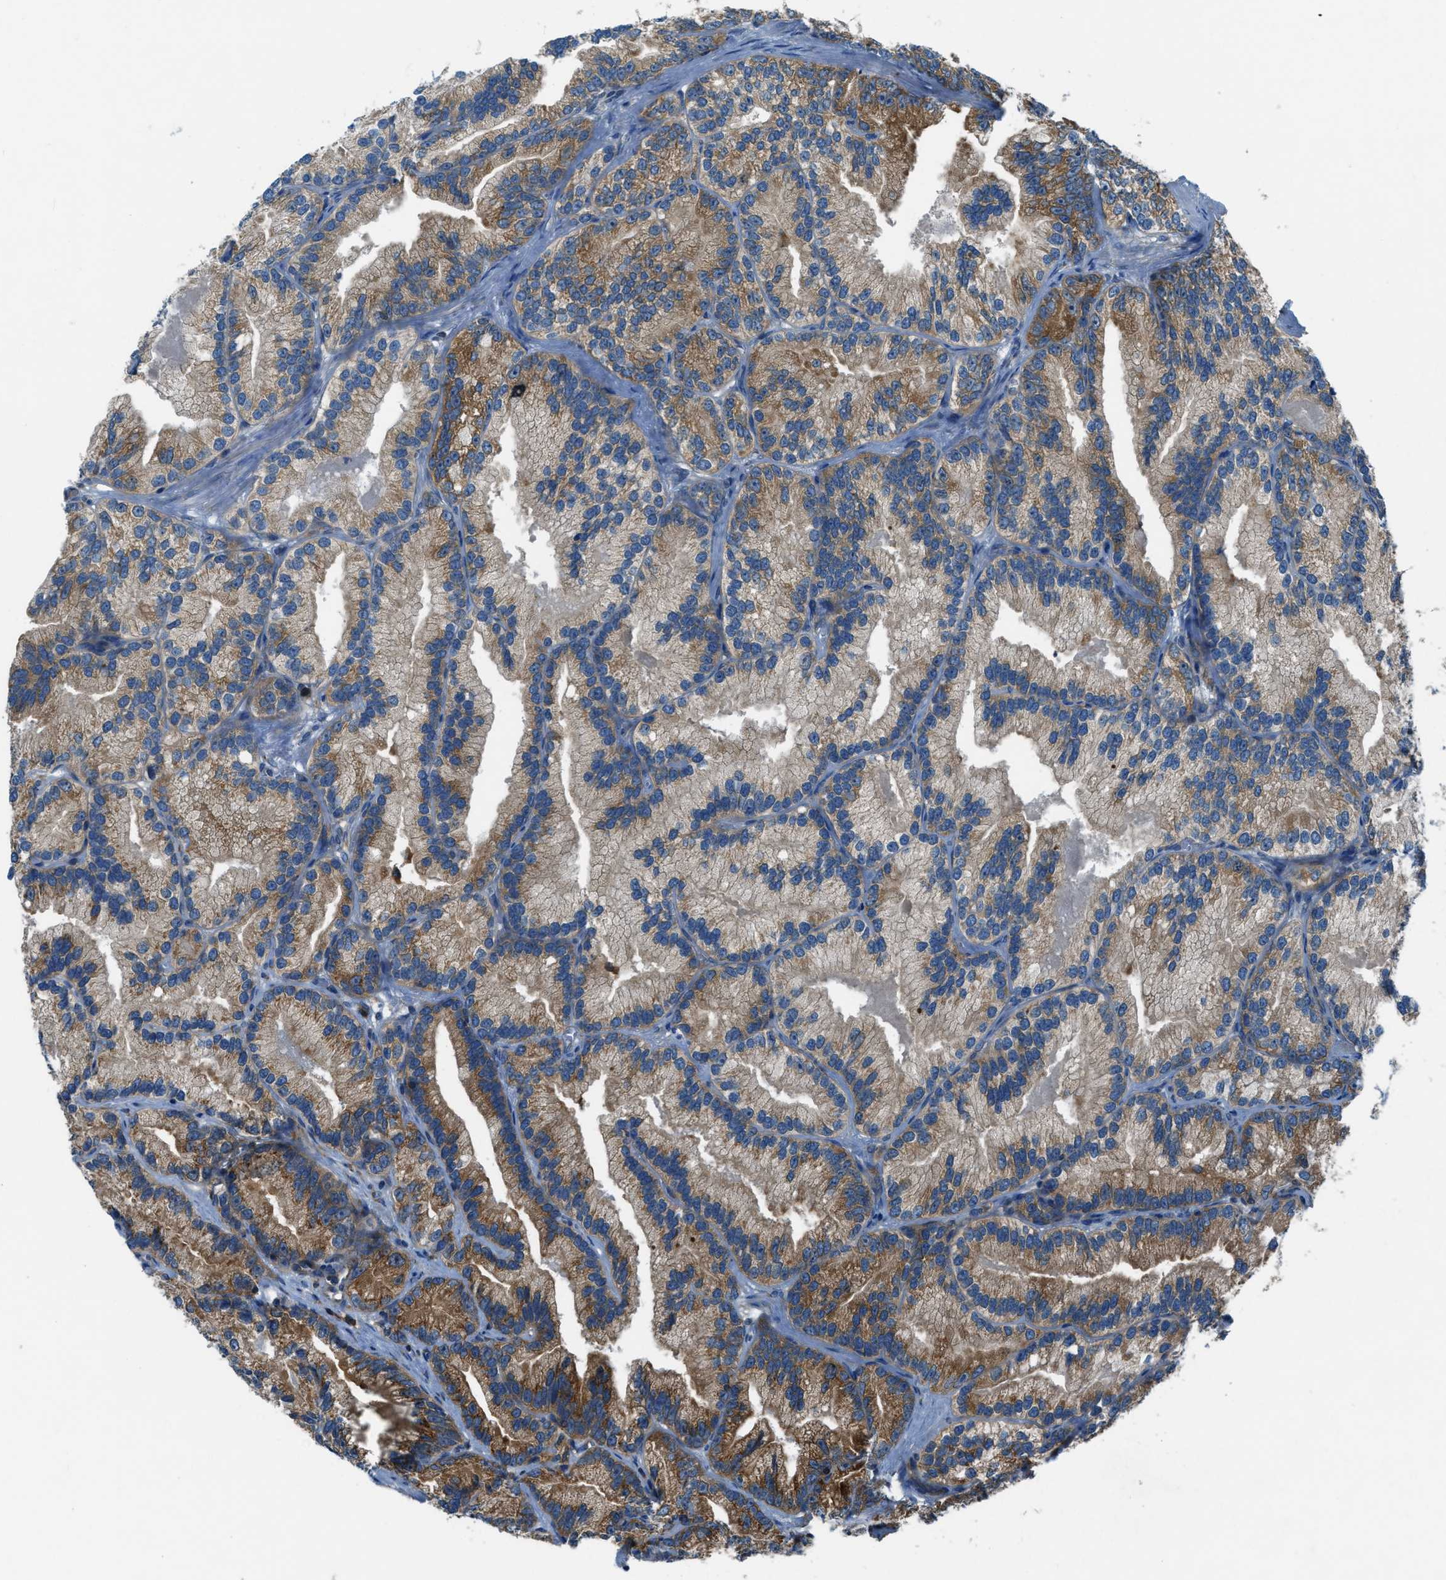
{"staining": {"intensity": "strong", "quantity": ">75%", "location": "cytoplasmic/membranous"}, "tissue": "prostate cancer", "cell_type": "Tumor cells", "image_type": "cancer", "snomed": [{"axis": "morphology", "description": "Adenocarcinoma, Low grade"}, {"axis": "topography", "description": "Prostate"}], "caption": "Immunohistochemistry micrograph of human low-grade adenocarcinoma (prostate) stained for a protein (brown), which demonstrates high levels of strong cytoplasmic/membranous expression in about >75% of tumor cells.", "gene": "ARFGAP2", "patient": {"sex": "male", "age": 89}}